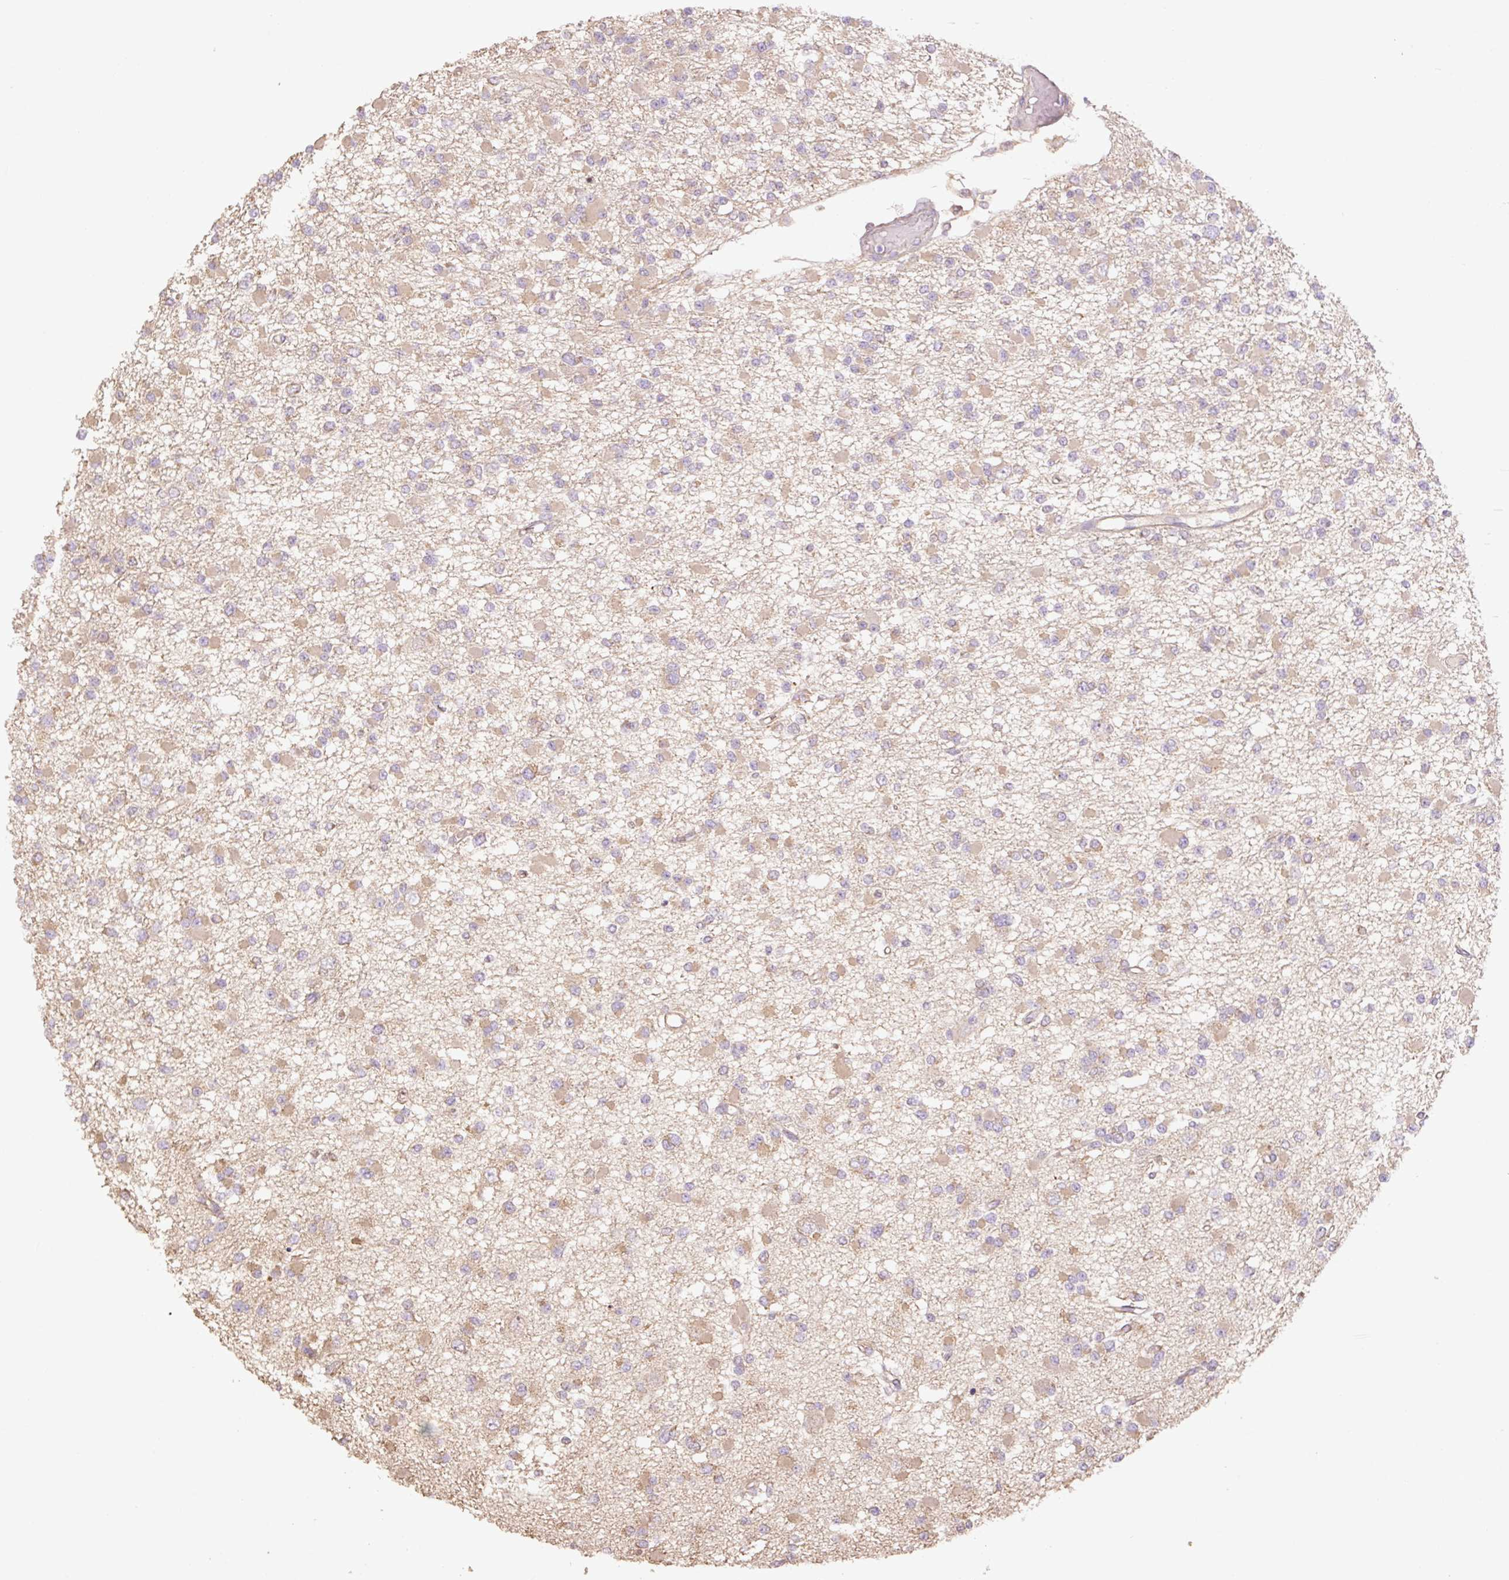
{"staining": {"intensity": "weak", "quantity": "25%-75%", "location": "cytoplasmic/membranous"}, "tissue": "glioma", "cell_type": "Tumor cells", "image_type": "cancer", "snomed": [{"axis": "morphology", "description": "Glioma, malignant, Low grade"}, {"axis": "topography", "description": "Brain"}], "caption": "This photomicrograph displays glioma stained with immunohistochemistry (IHC) to label a protein in brown. The cytoplasmic/membranous of tumor cells show weak positivity for the protein. Nuclei are counter-stained blue.", "gene": "DESI1", "patient": {"sex": "female", "age": 22}}